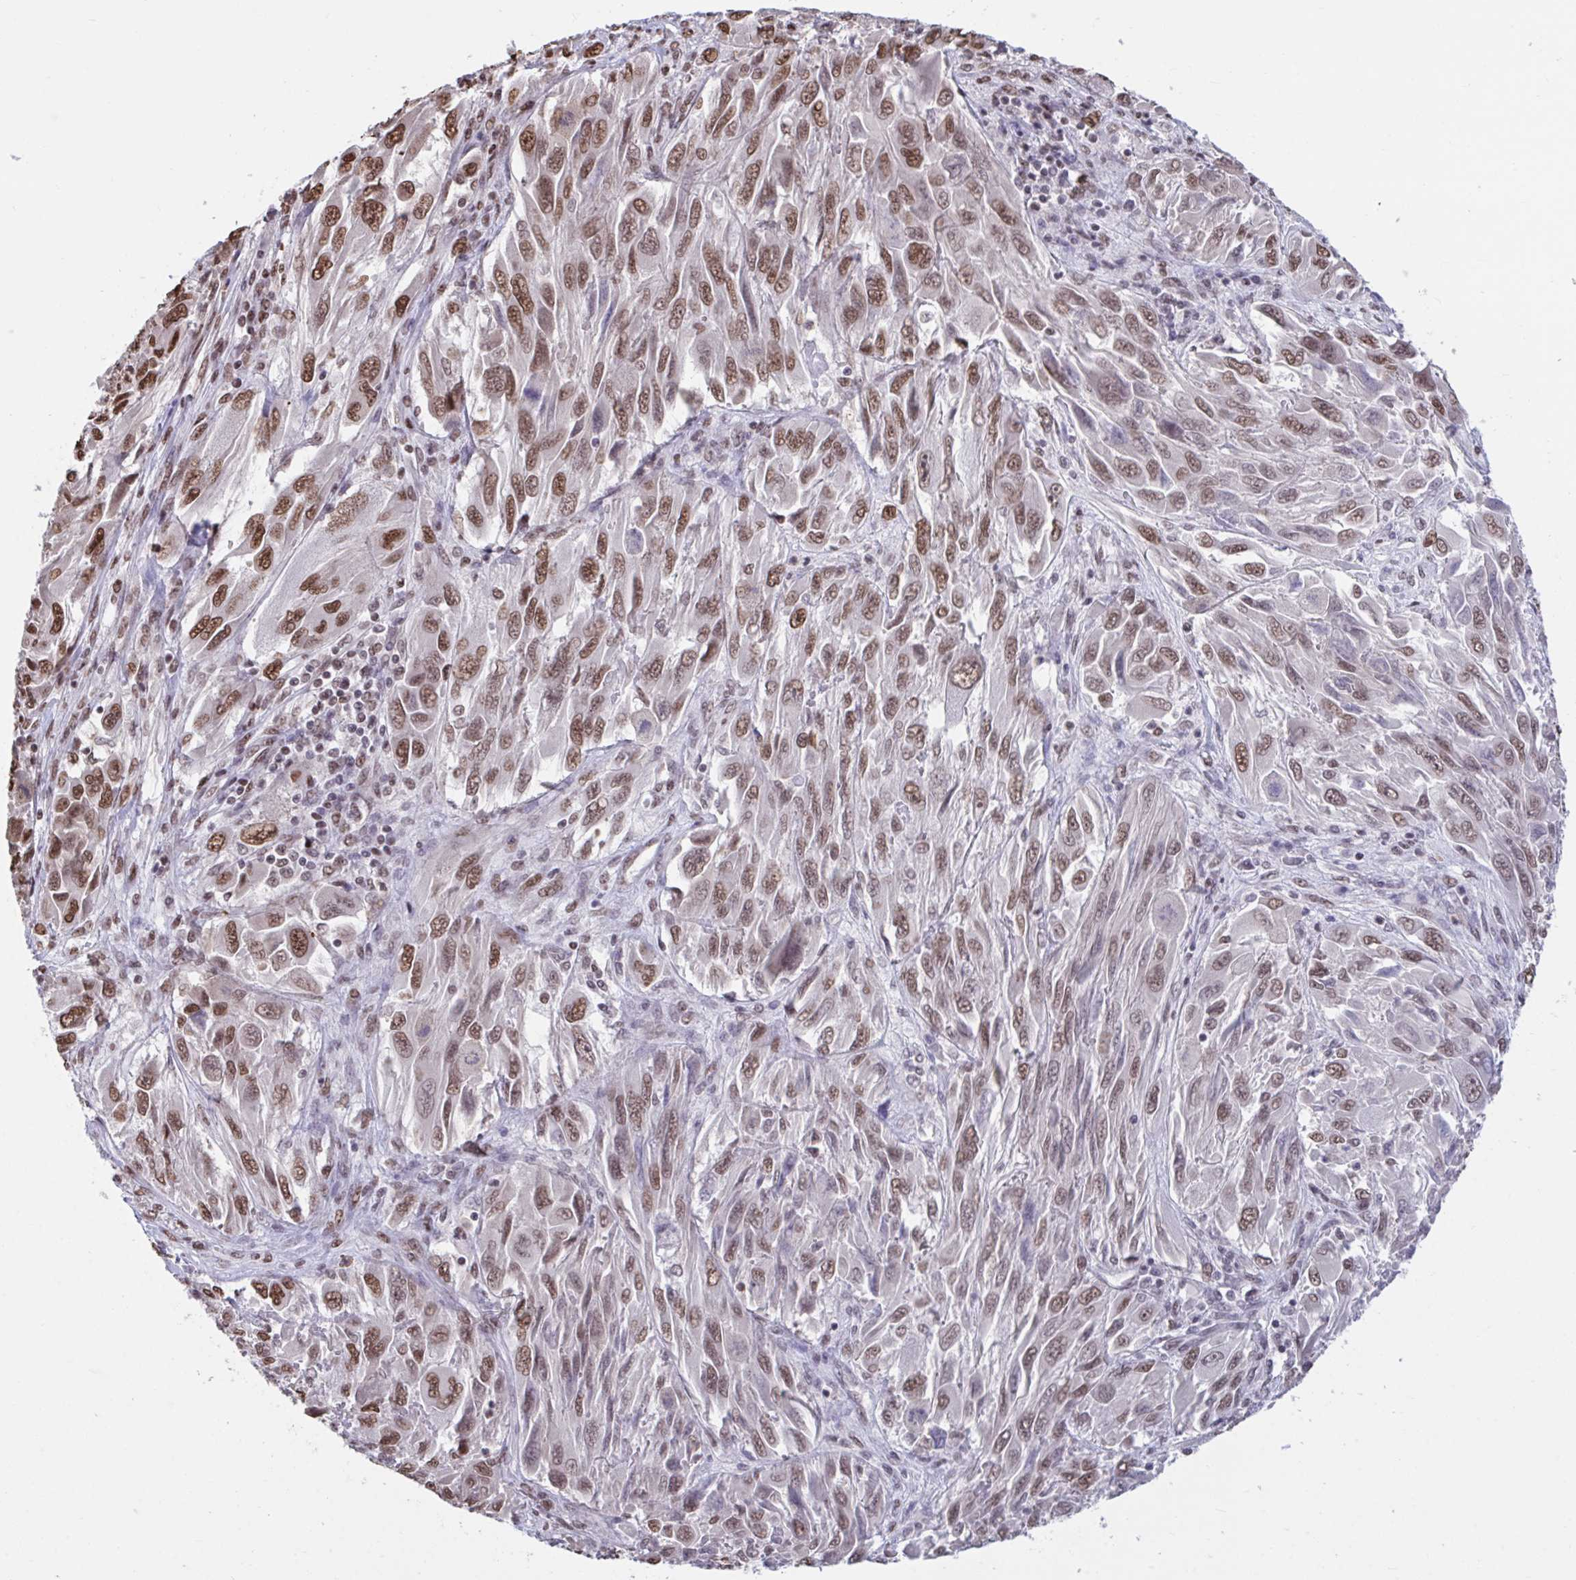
{"staining": {"intensity": "moderate", "quantity": ">75%", "location": "nuclear"}, "tissue": "melanoma", "cell_type": "Tumor cells", "image_type": "cancer", "snomed": [{"axis": "morphology", "description": "Malignant melanoma, NOS"}, {"axis": "topography", "description": "Skin"}], "caption": "Immunohistochemical staining of human melanoma exhibits medium levels of moderate nuclear staining in approximately >75% of tumor cells.", "gene": "HNRNPDL", "patient": {"sex": "female", "age": 91}}